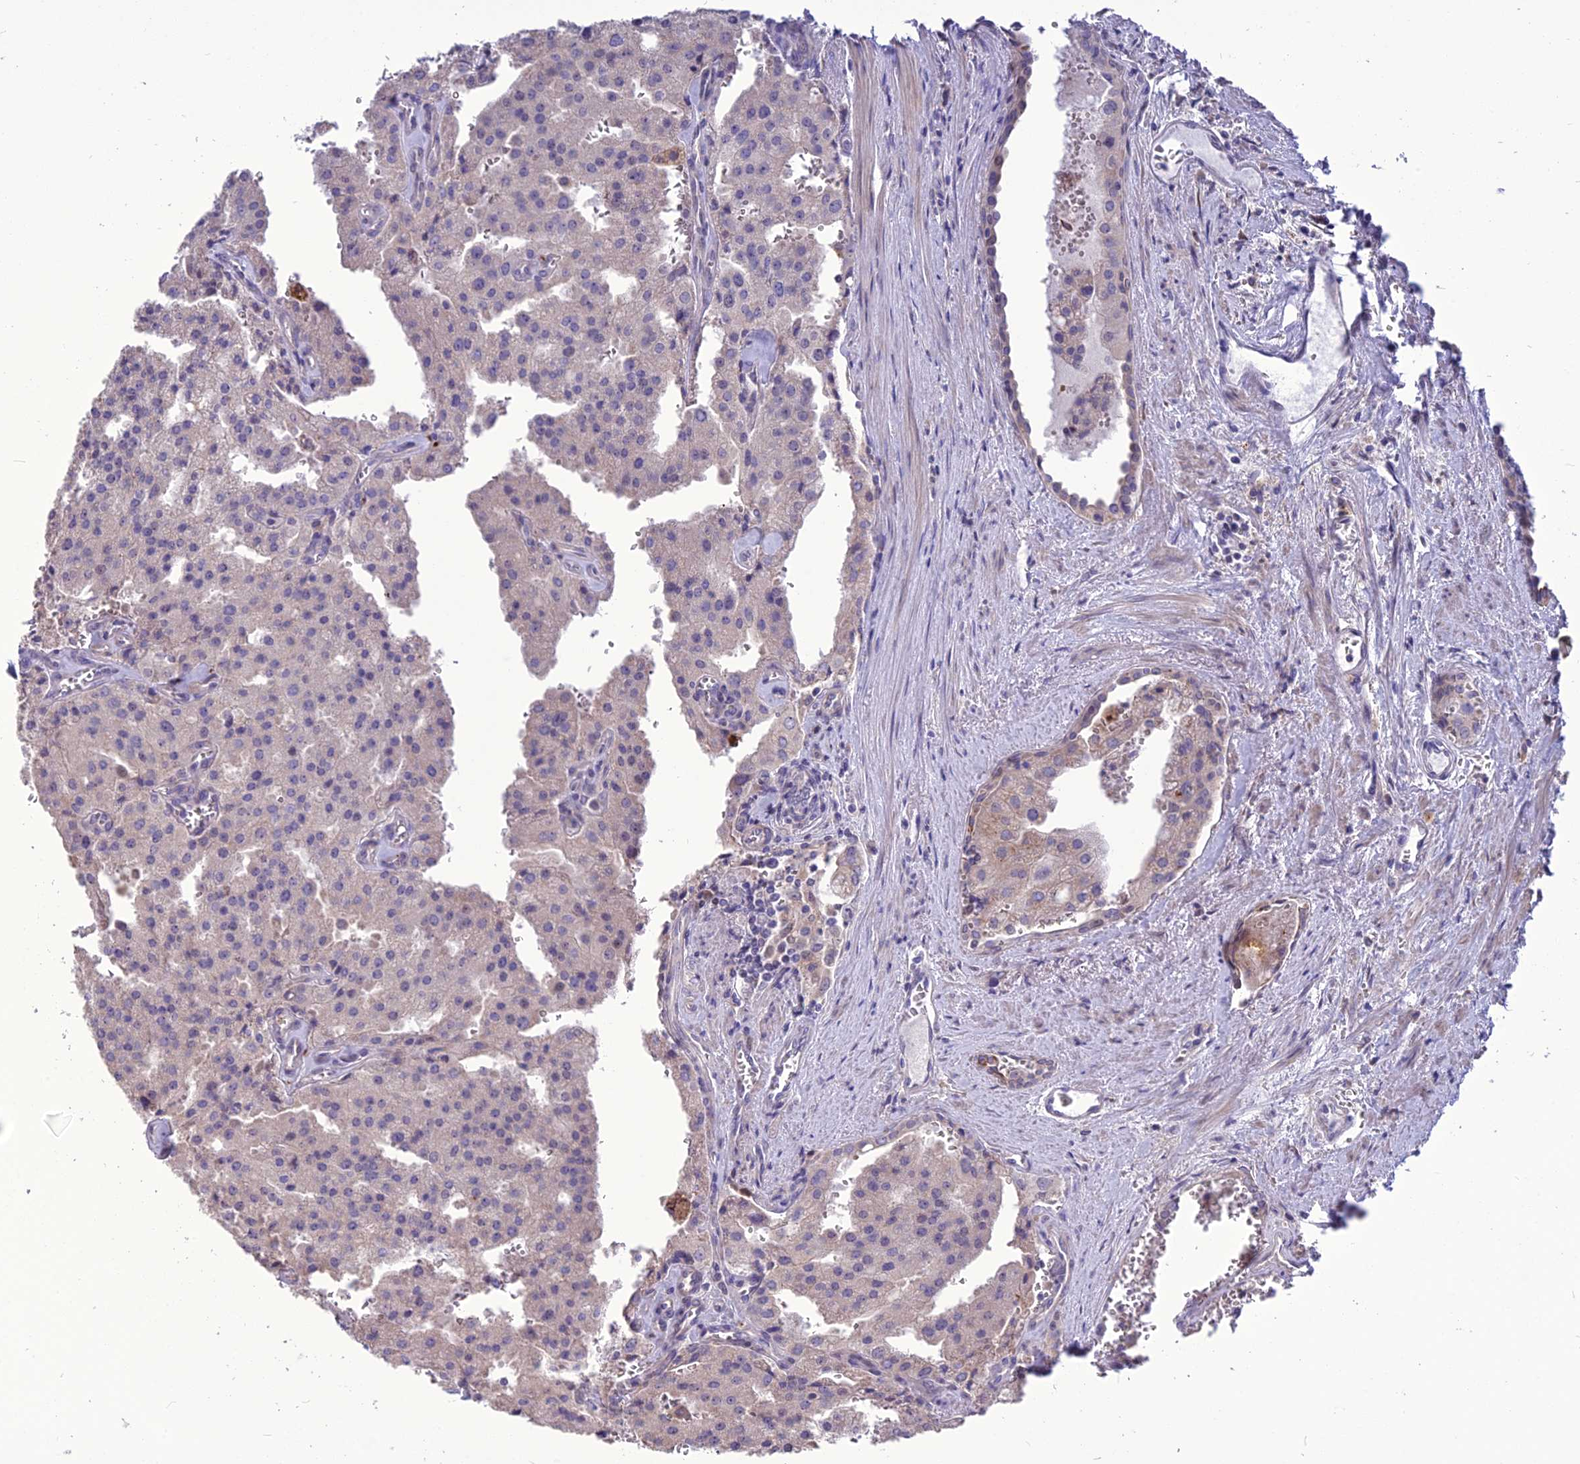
{"staining": {"intensity": "weak", "quantity": "<25%", "location": "cytoplasmic/membranous"}, "tissue": "prostate cancer", "cell_type": "Tumor cells", "image_type": "cancer", "snomed": [{"axis": "morphology", "description": "Adenocarcinoma, High grade"}, {"axis": "topography", "description": "Prostate"}], "caption": "Tumor cells are negative for protein expression in human prostate adenocarcinoma (high-grade).", "gene": "SPG21", "patient": {"sex": "male", "age": 68}}